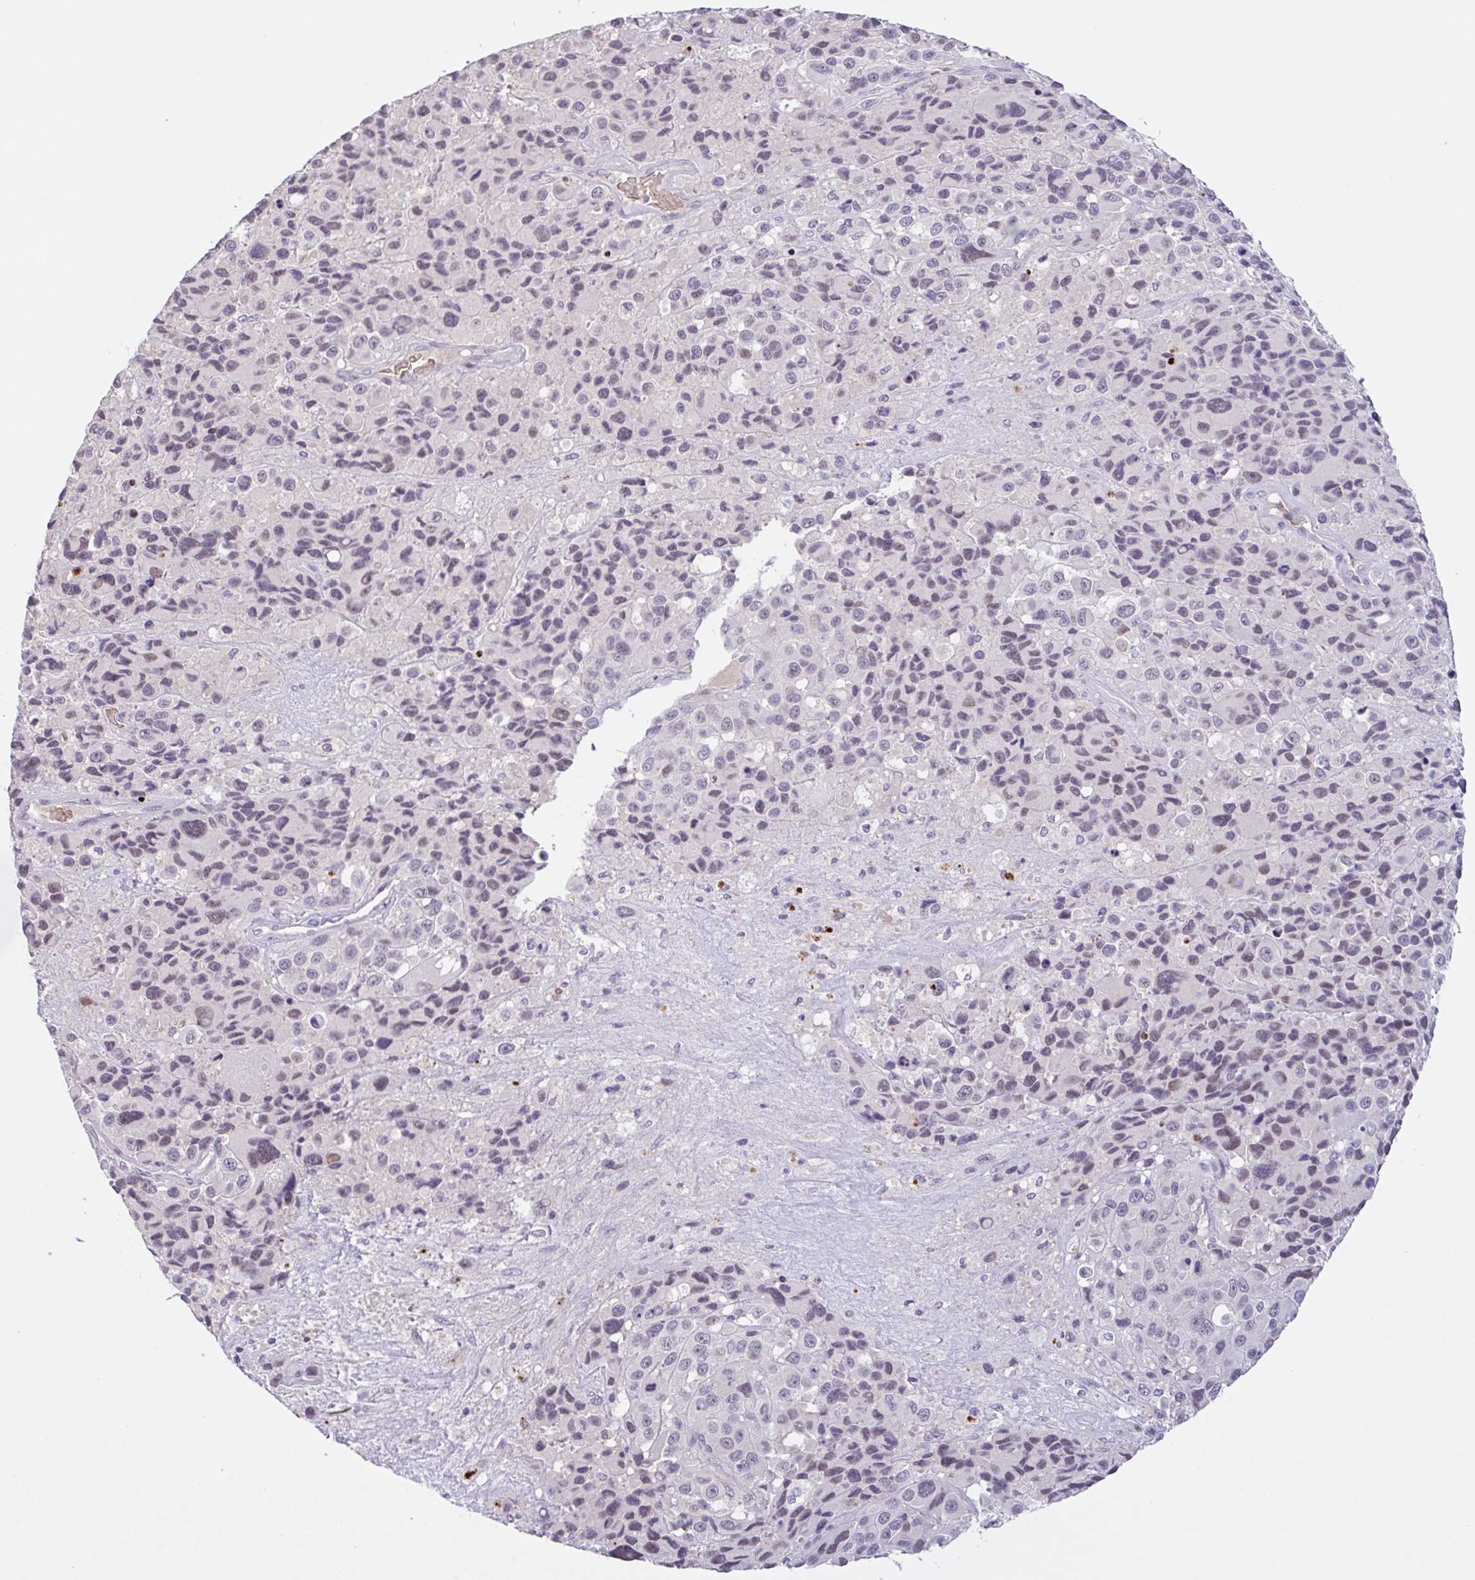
{"staining": {"intensity": "weak", "quantity": "25%-75%", "location": "nuclear"}, "tissue": "melanoma", "cell_type": "Tumor cells", "image_type": "cancer", "snomed": [{"axis": "morphology", "description": "Malignant melanoma, Metastatic site"}, {"axis": "topography", "description": "Lymph node"}], "caption": "IHC image of neoplastic tissue: melanoma stained using immunohistochemistry demonstrates low levels of weak protein expression localized specifically in the nuclear of tumor cells, appearing as a nuclear brown color.", "gene": "RHAG", "patient": {"sex": "female", "age": 65}}